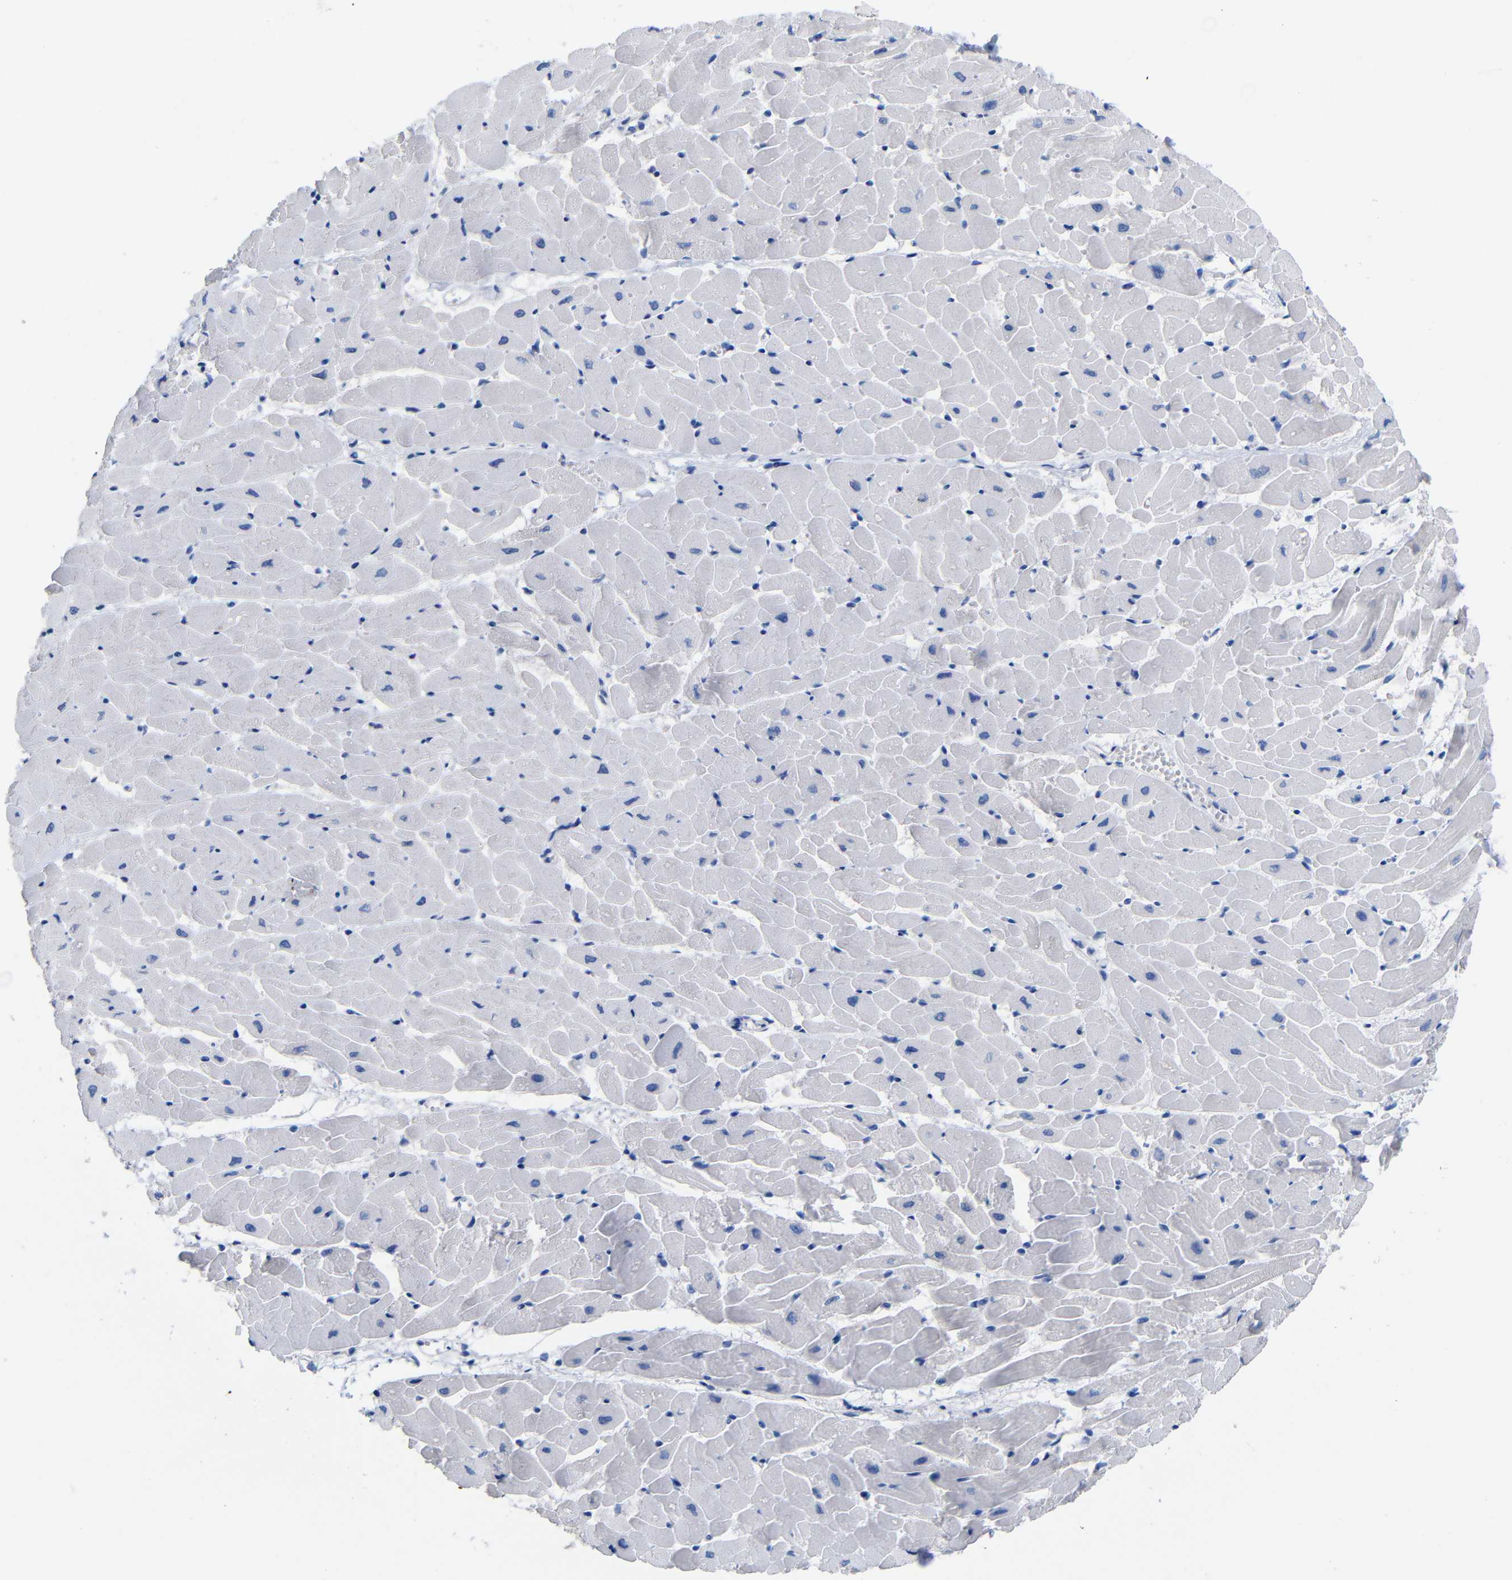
{"staining": {"intensity": "negative", "quantity": "none", "location": "none"}, "tissue": "heart muscle", "cell_type": "Cardiomyocytes", "image_type": "normal", "snomed": [{"axis": "morphology", "description": "Normal tissue, NOS"}, {"axis": "topography", "description": "Heart"}], "caption": "Micrograph shows no protein positivity in cardiomyocytes of normal heart muscle.", "gene": "CGNL1", "patient": {"sex": "female", "age": 19}}